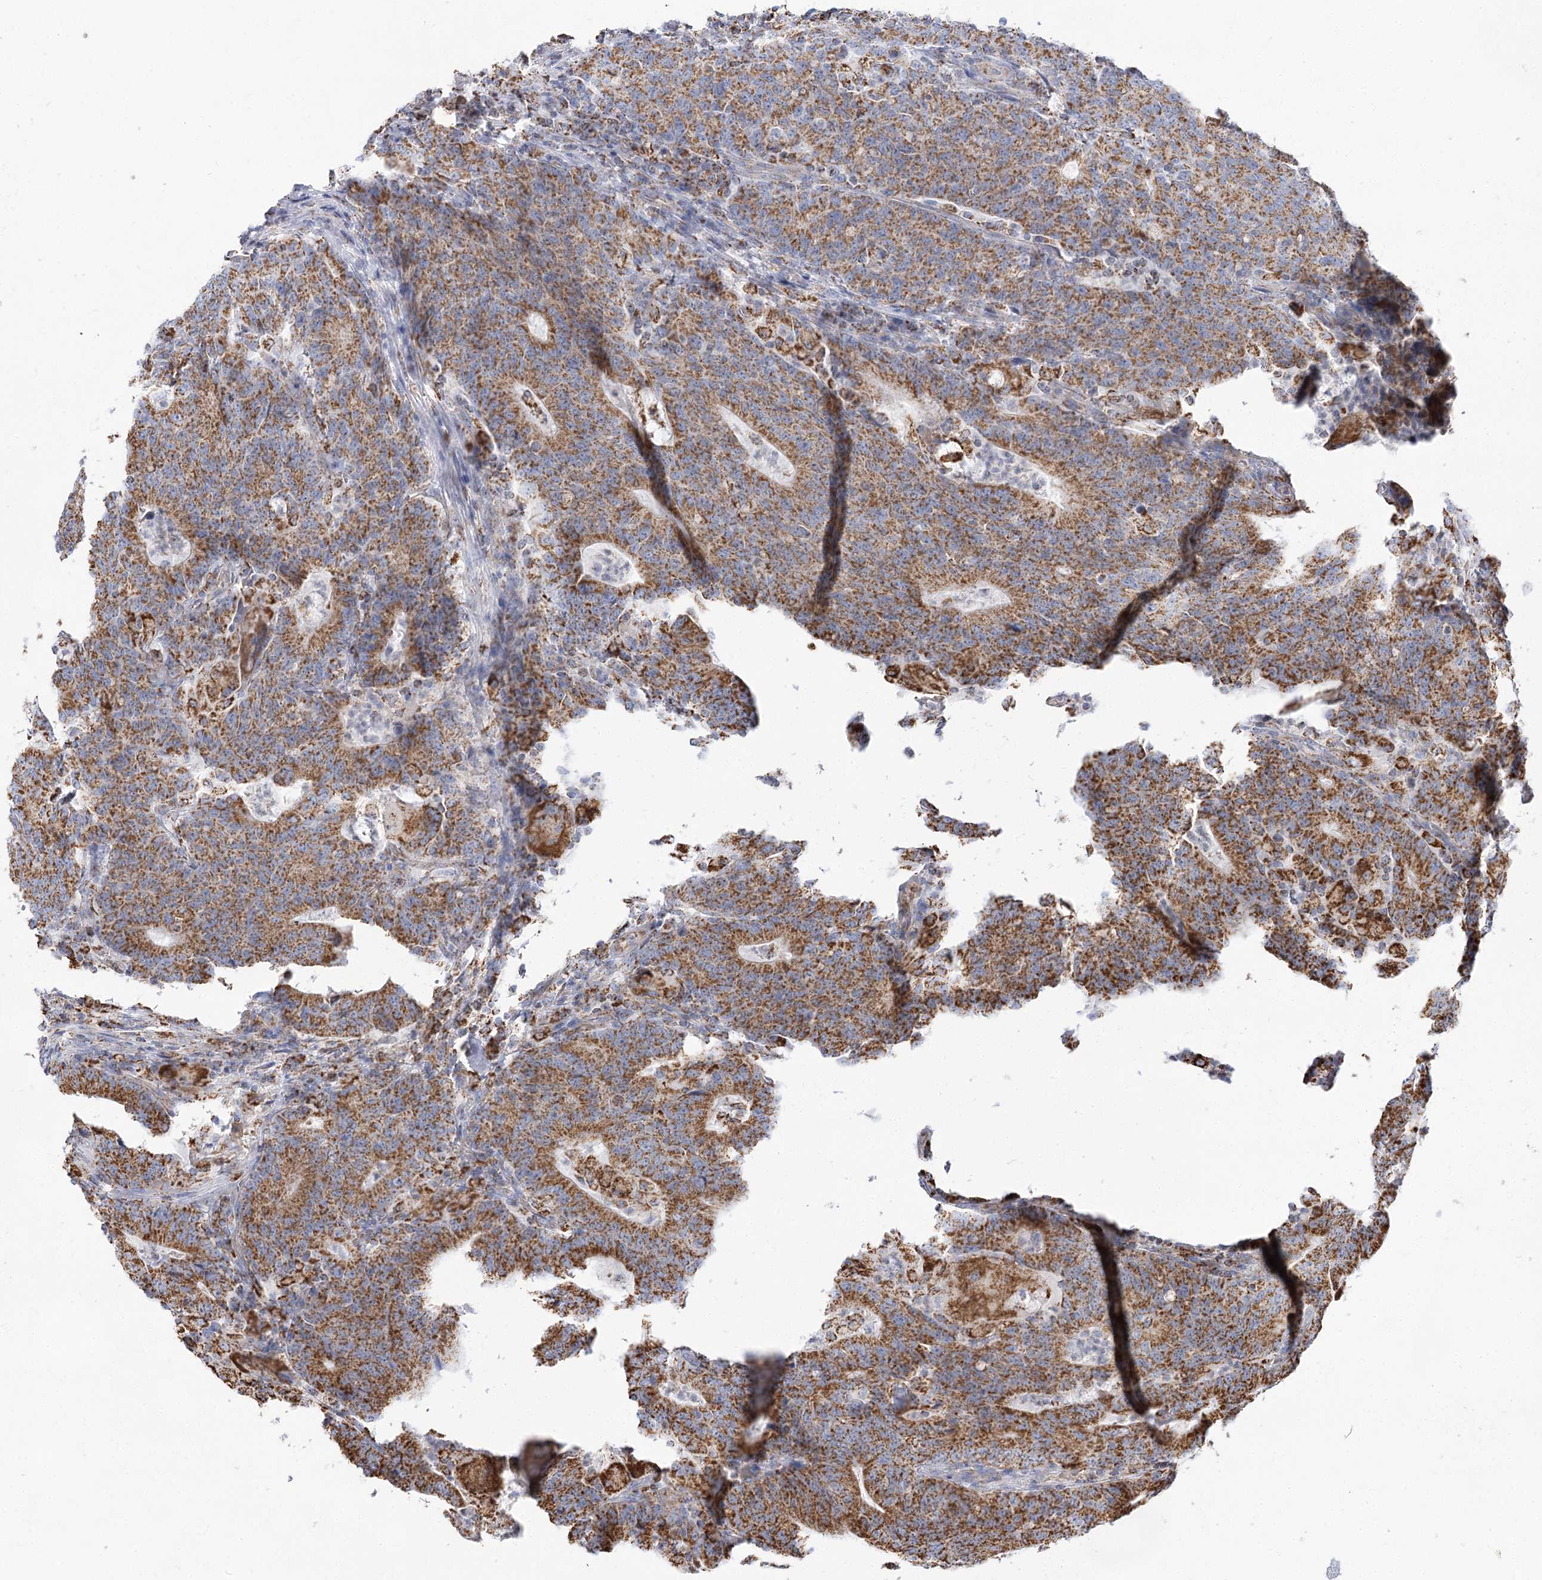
{"staining": {"intensity": "strong", "quantity": ">75%", "location": "cytoplasmic/membranous"}, "tissue": "colorectal cancer", "cell_type": "Tumor cells", "image_type": "cancer", "snomed": [{"axis": "morphology", "description": "Normal tissue, NOS"}, {"axis": "morphology", "description": "Adenocarcinoma, NOS"}, {"axis": "topography", "description": "Colon"}], "caption": "Brown immunohistochemical staining in colorectal adenocarcinoma exhibits strong cytoplasmic/membranous expression in about >75% of tumor cells. (DAB IHC with brightfield microscopy, high magnification).", "gene": "NADK2", "patient": {"sex": "female", "age": 75}}